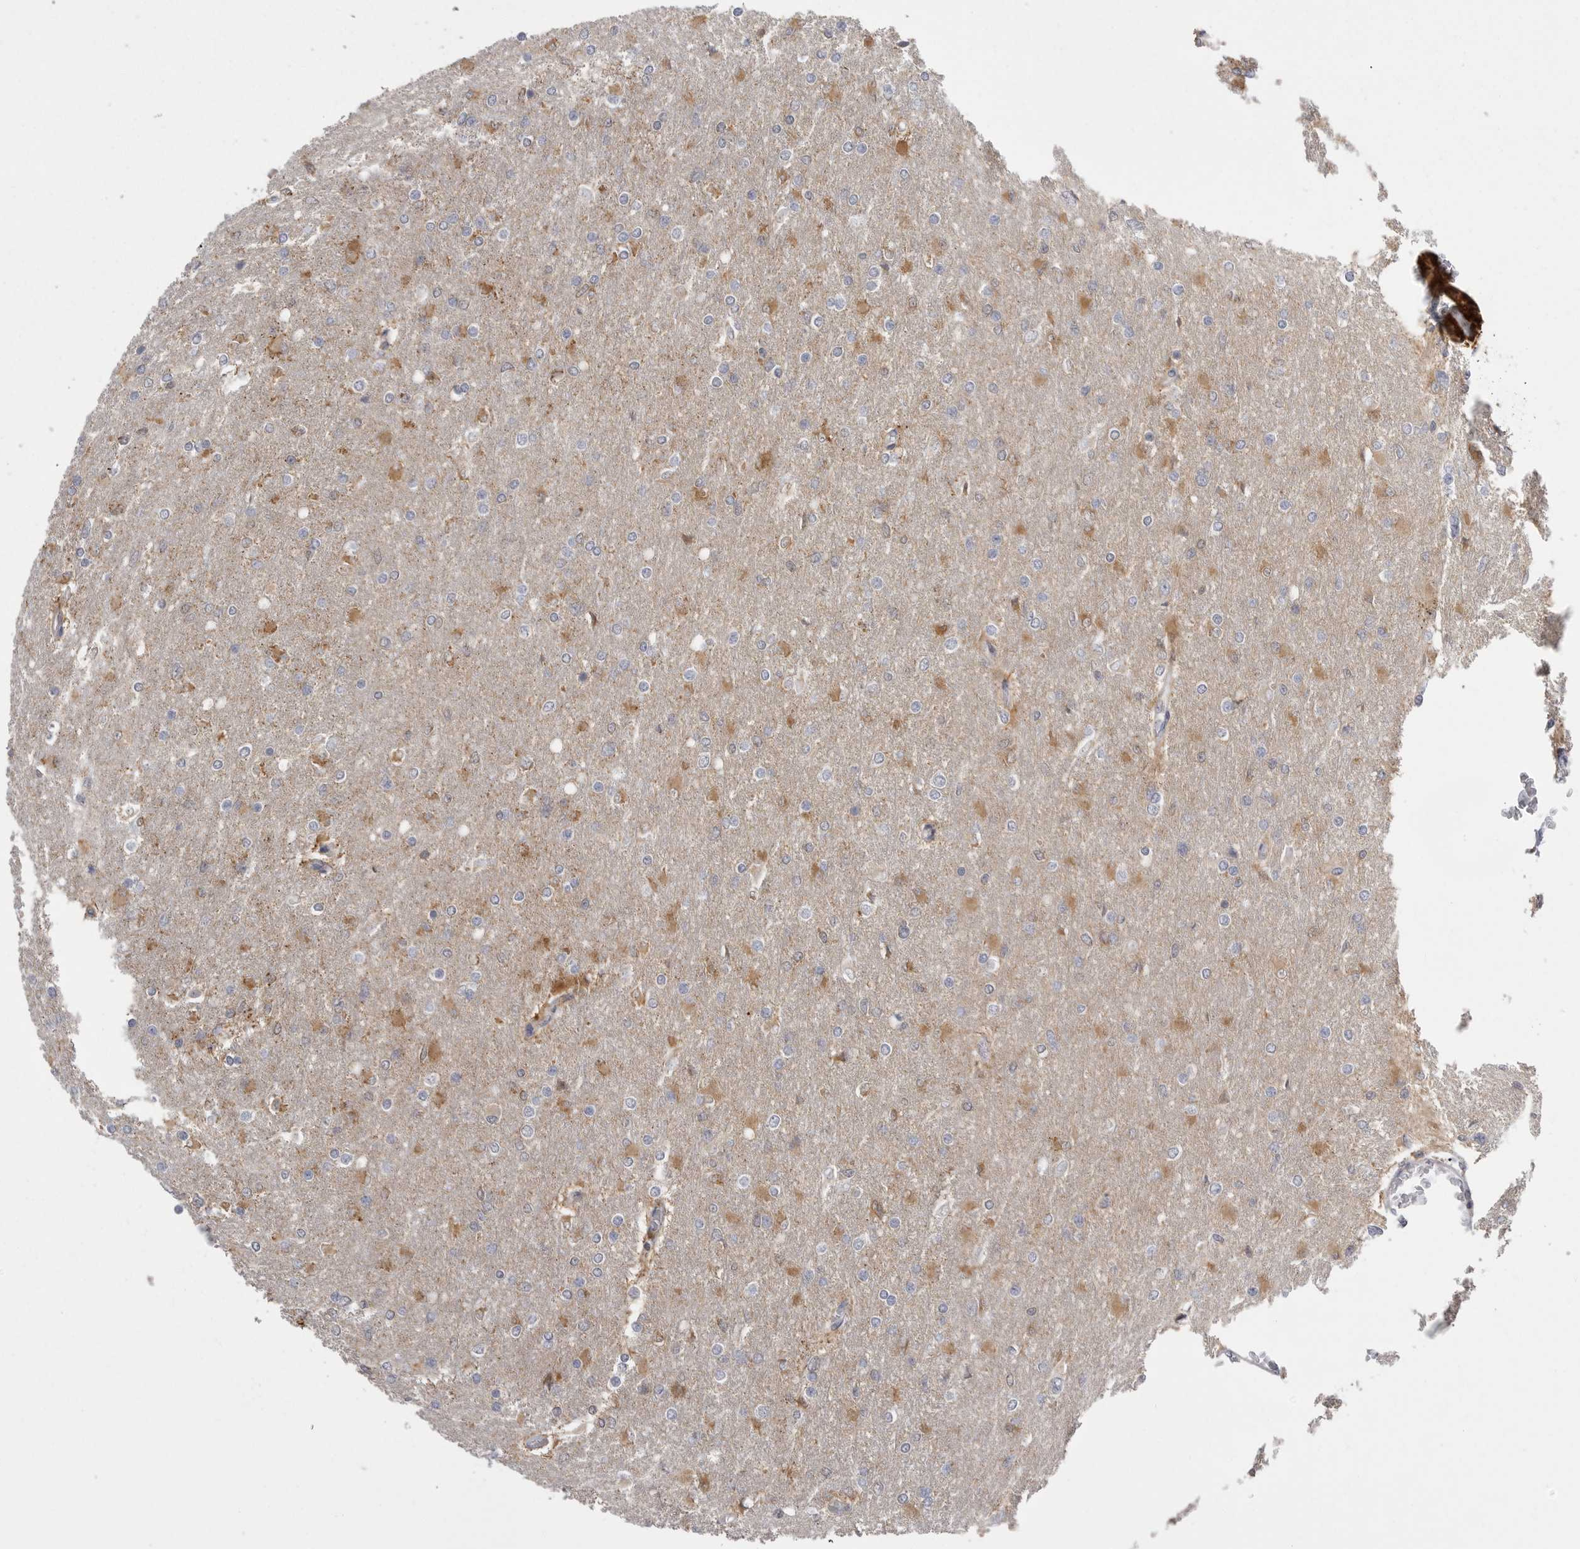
{"staining": {"intensity": "negative", "quantity": "none", "location": "none"}, "tissue": "glioma", "cell_type": "Tumor cells", "image_type": "cancer", "snomed": [{"axis": "morphology", "description": "Glioma, malignant, High grade"}, {"axis": "topography", "description": "Cerebral cortex"}], "caption": "Image shows no significant protein staining in tumor cells of malignant glioma (high-grade). The staining was performed using DAB to visualize the protein expression in brown, while the nuclei were stained in blue with hematoxylin (Magnification: 20x).", "gene": "KYAT3", "patient": {"sex": "female", "age": 36}}